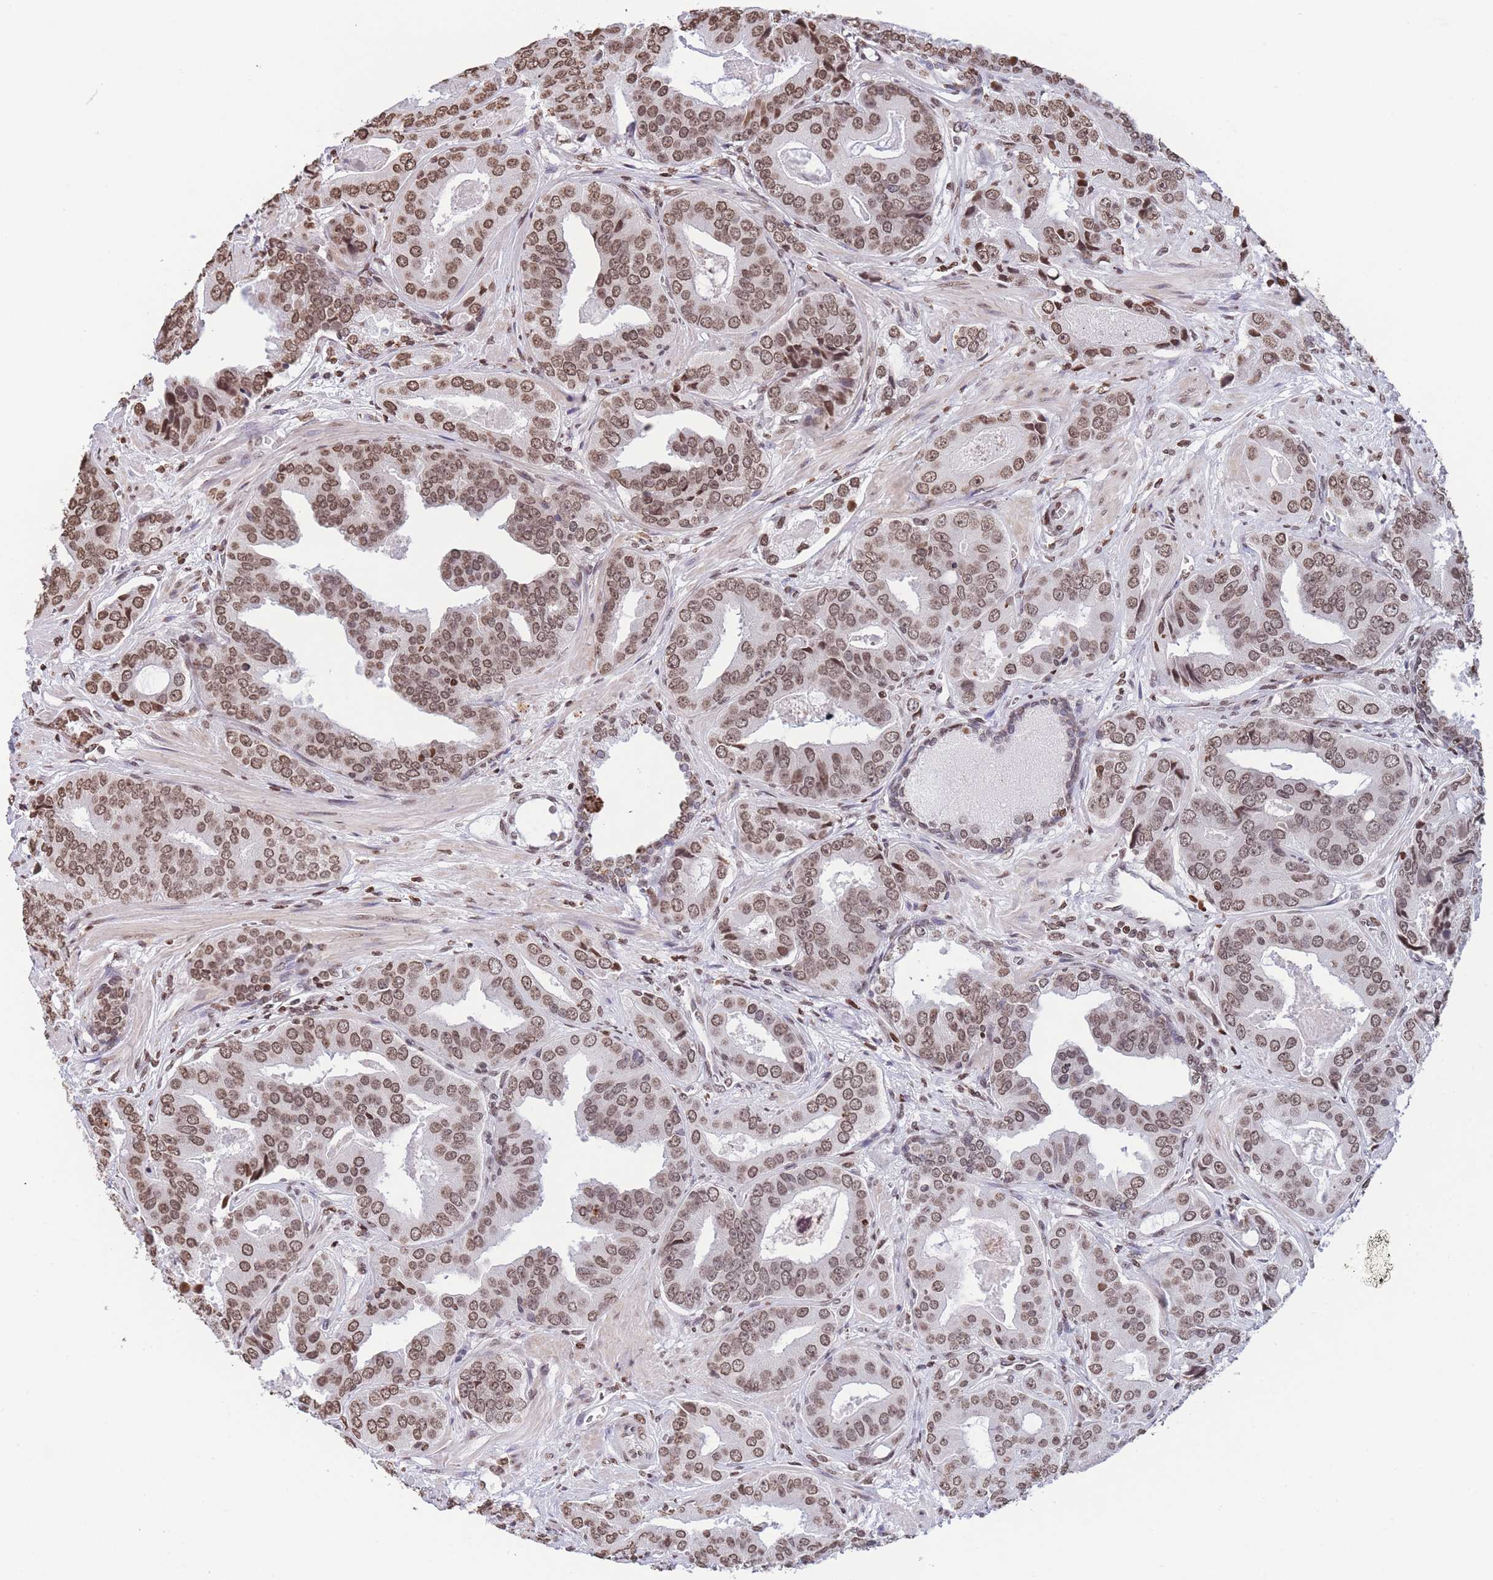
{"staining": {"intensity": "moderate", "quantity": ">75%", "location": "nuclear"}, "tissue": "prostate cancer", "cell_type": "Tumor cells", "image_type": "cancer", "snomed": [{"axis": "morphology", "description": "Adenocarcinoma, High grade"}, {"axis": "topography", "description": "Prostate"}], "caption": "Prostate cancer was stained to show a protein in brown. There is medium levels of moderate nuclear expression in approximately >75% of tumor cells. (Brightfield microscopy of DAB IHC at high magnification).", "gene": "H2BC11", "patient": {"sex": "male", "age": 71}}